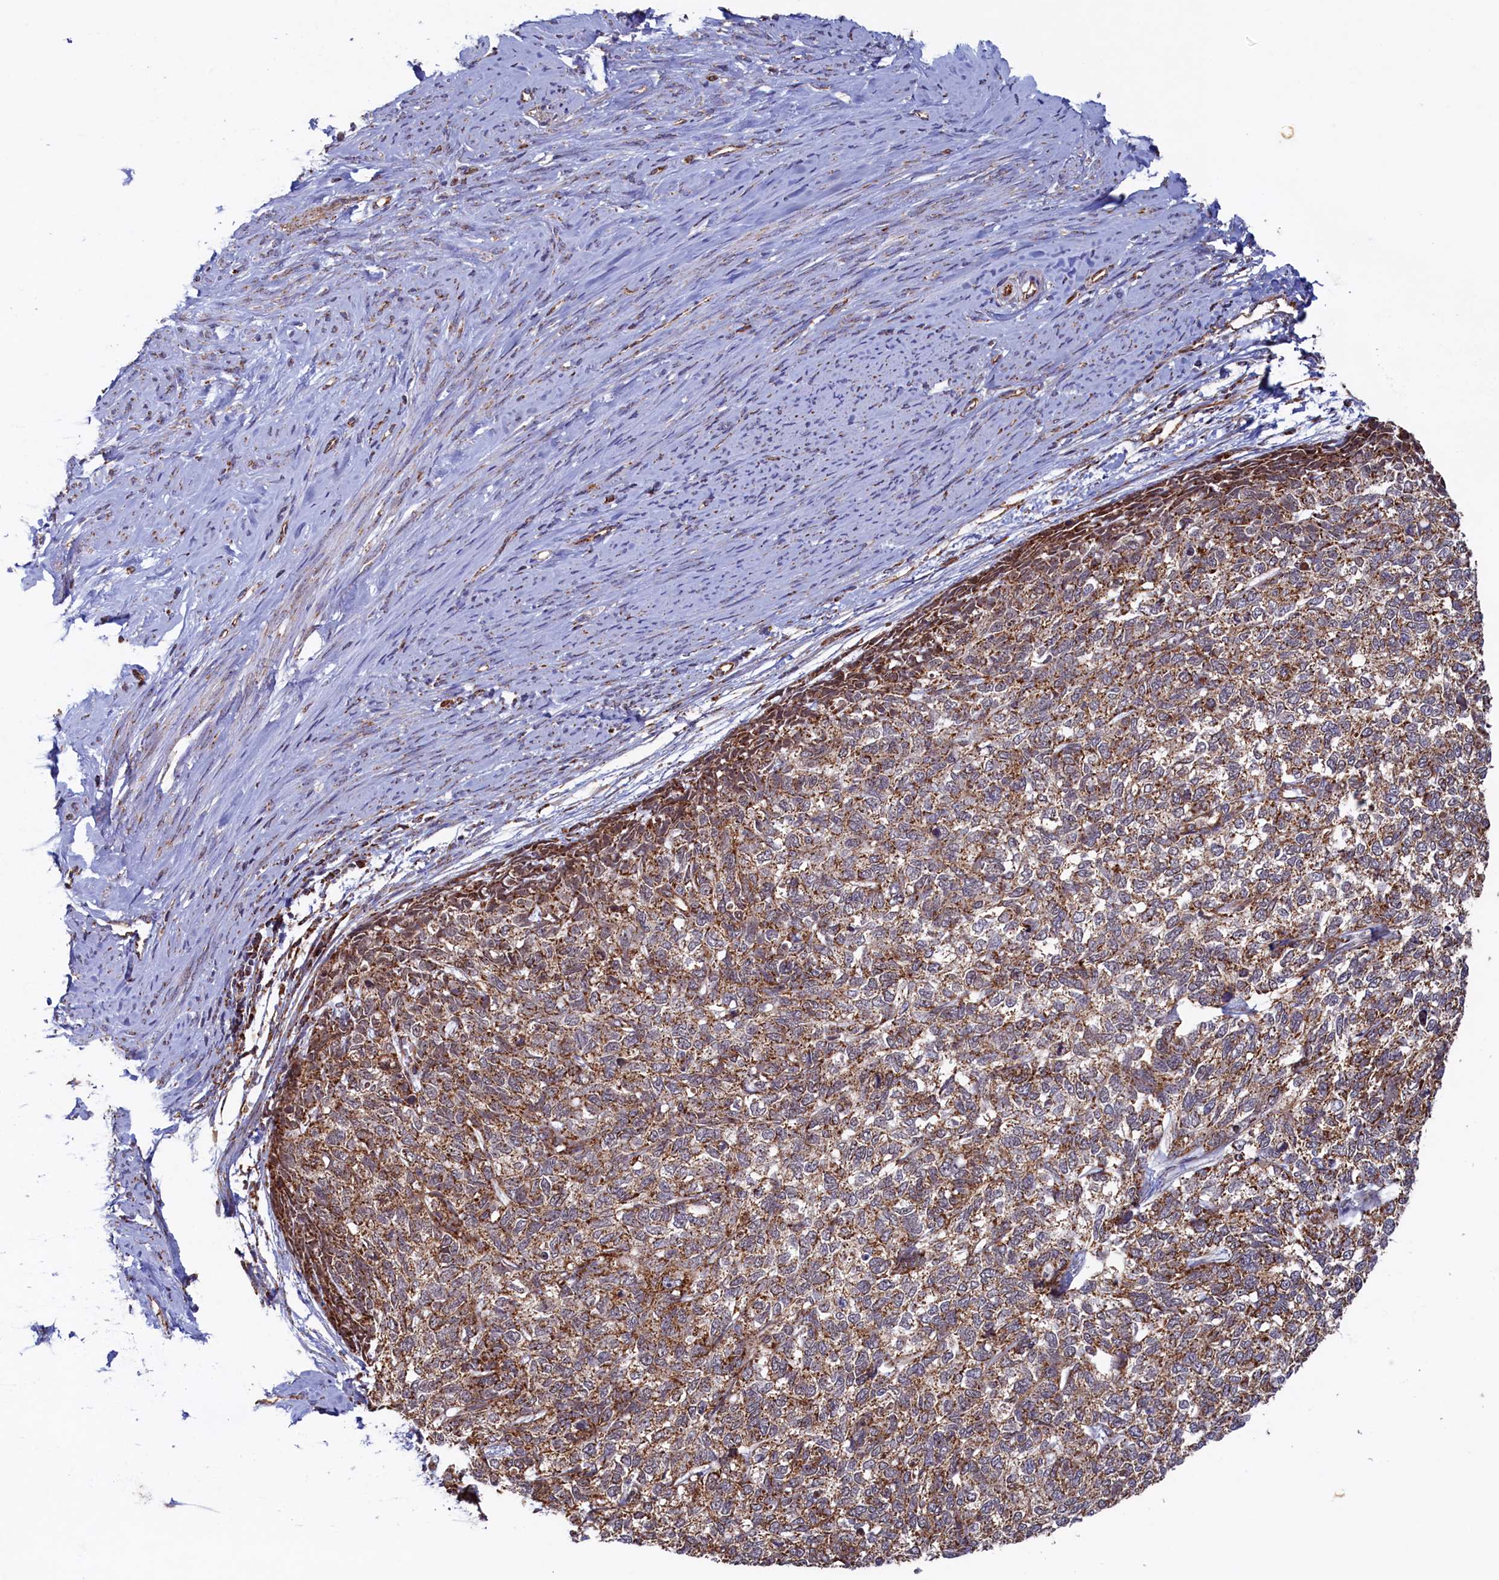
{"staining": {"intensity": "strong", "quantity": "25%-75%", "location": "cytoplasmic/membranous"}, "tissue": "cervical cancer", "cell_type": "Tumor cells", "image_type": "cancer", "snomed": [{"axis": "morphology", "description": "Squamous cell carcinoma, NOS"}, {"axis": "topography", "description": "Cervix"}], "caption": "About 25%-75% of tumor cells in cervical cancer (squamous cell carcinoma) exhibit strong cytoplasmic/membranous protein expression as visualized by brown immunohistochemical staining.", "gene": "UBE3B", "patient": {"sex": "female", "age": 63}}